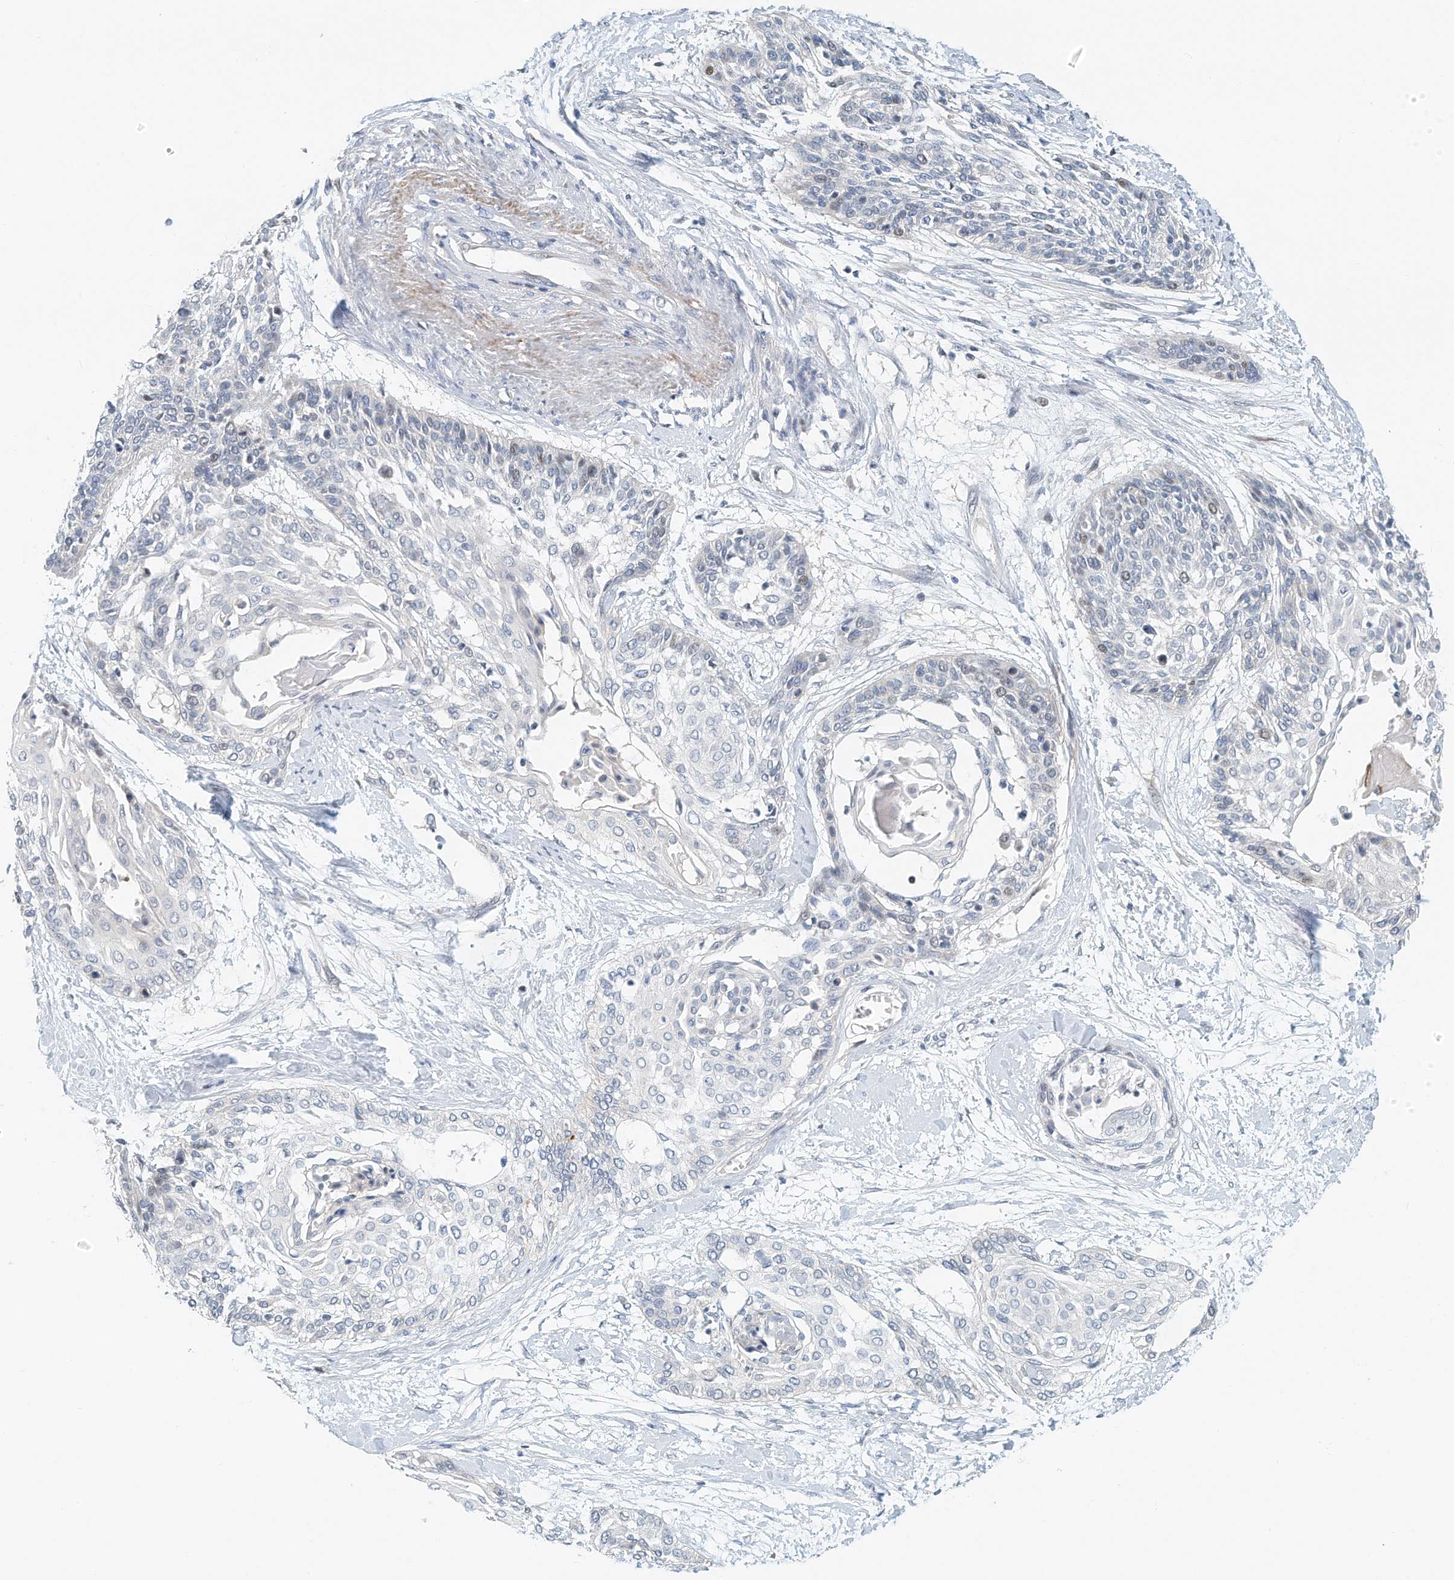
{"staining": {"intensity": "weak", "quantity": "<25%", "location": "nuclear"}, "tissue": "cervical cancer", "cell_type": "Tumor cells", "image_type": "cancer", "snomed": [{"axis": "morphology", "description": "Squamous cell carcinoma, NOS"}, {"axis": "topography", "description": "Cervix"}], "caption": "This is a micrograph of immunohistochemistry (IHC) staining of cervical cancer, which shows no expression in tumor cells. The staining was performed using DAB (3,3'-diaminobenzidine) to visualize the protein expression in brown, while the nuclei were stained in blue with hematoxylin (Magnification: 20x).", "gene": "ARHGAP28", "patient": {"sex": "female", "age": 57}}